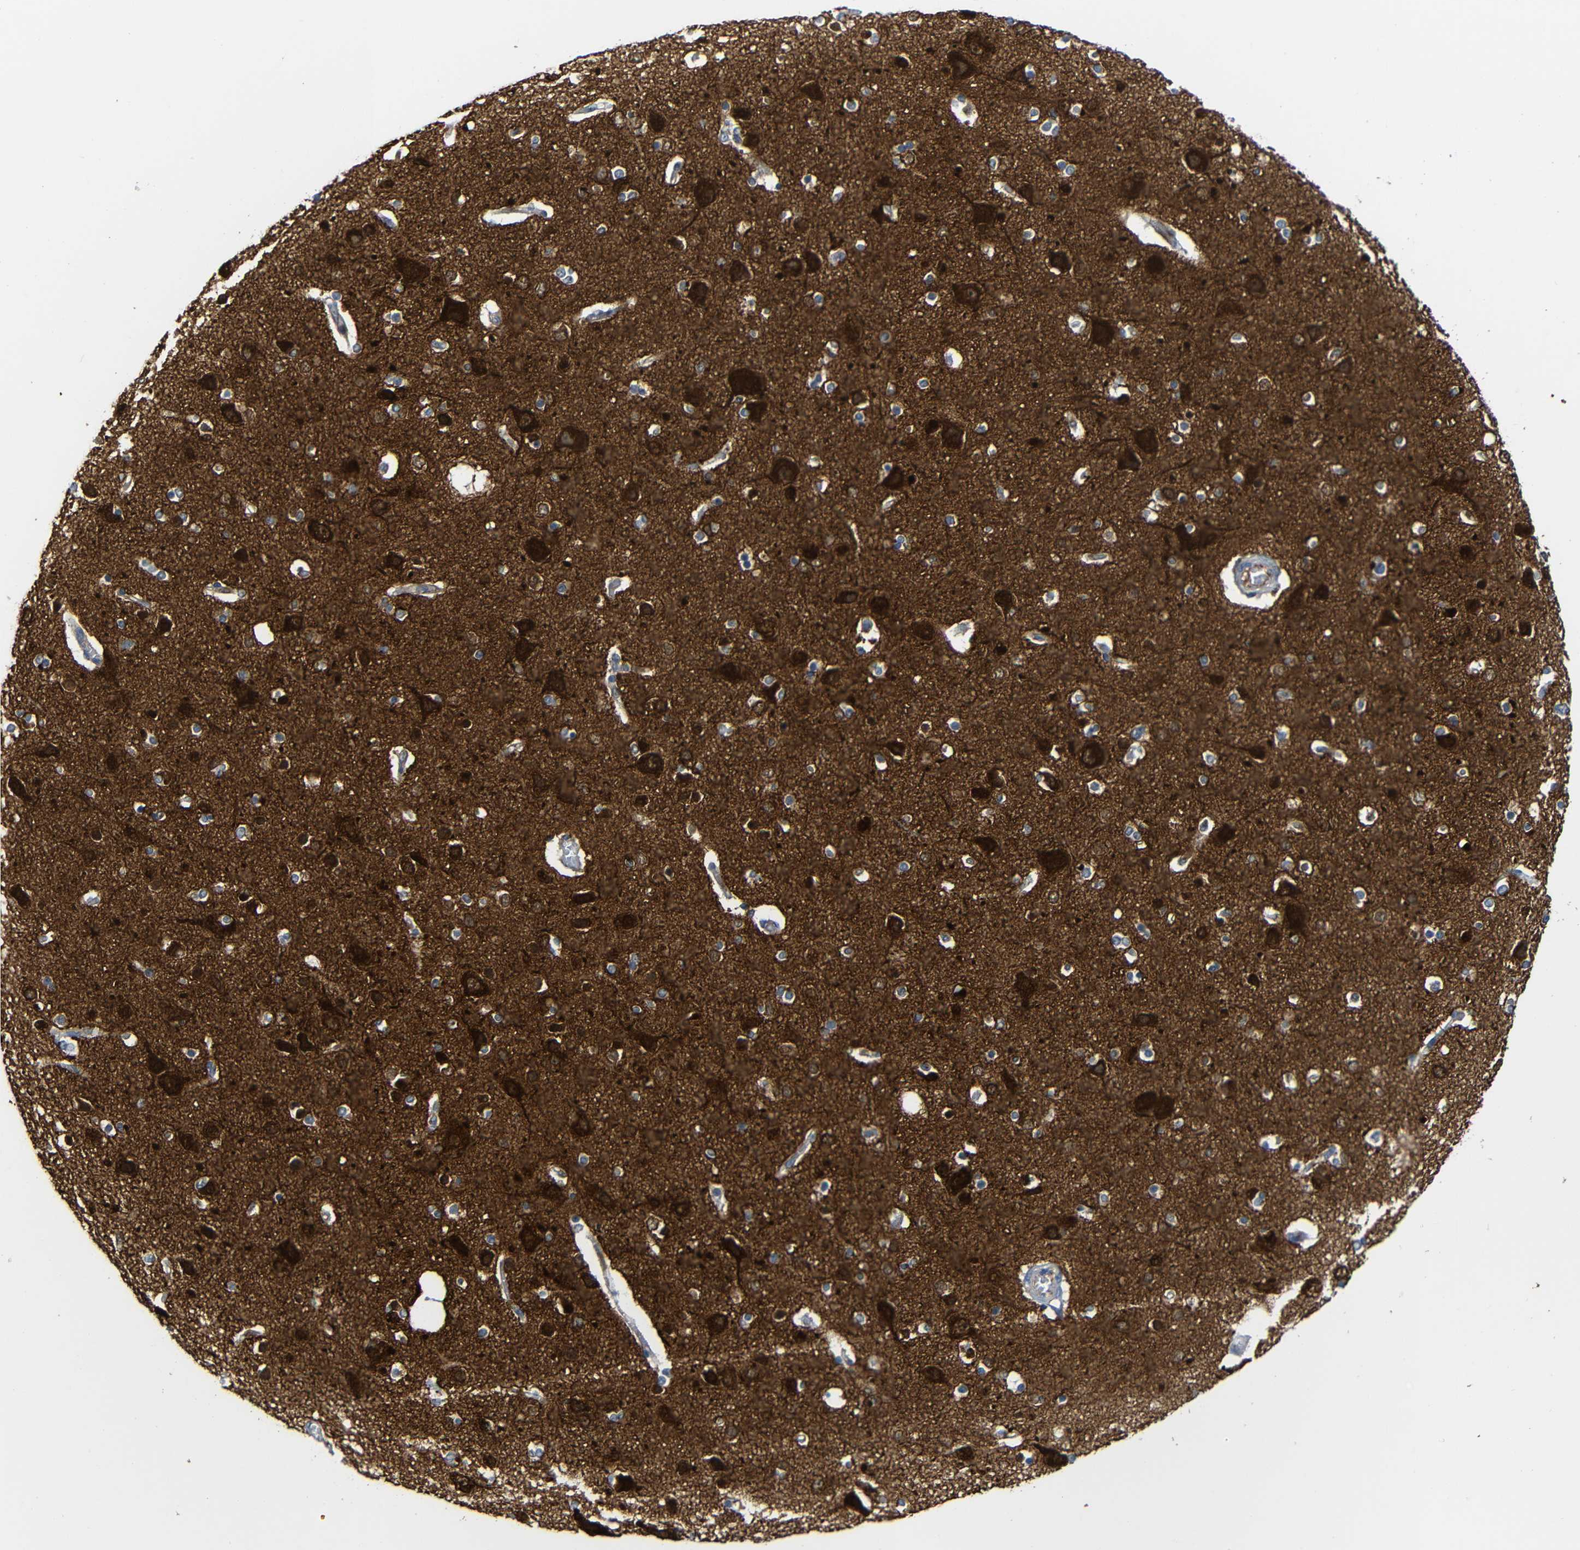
{"staining": {"intensity": "negative", "quantity": "none", "location": "none"}, "tissue": "cerebral cortex", "cell_type": "Endothelial cells", "image_type": "normal", "snomed": [{"axis": "morphology", "description": "Normal tissue, NOS"}, {"axis": "topography", "description": "Cerebral cortex"}], "caption": "Cerebral cortex was stained to show a protein in brown. There is no significant staining in endothelial cells. (DAB IHC, high magnification).", "gene": "DCLK1", "patient": {"sex": "female", "age": 54}}